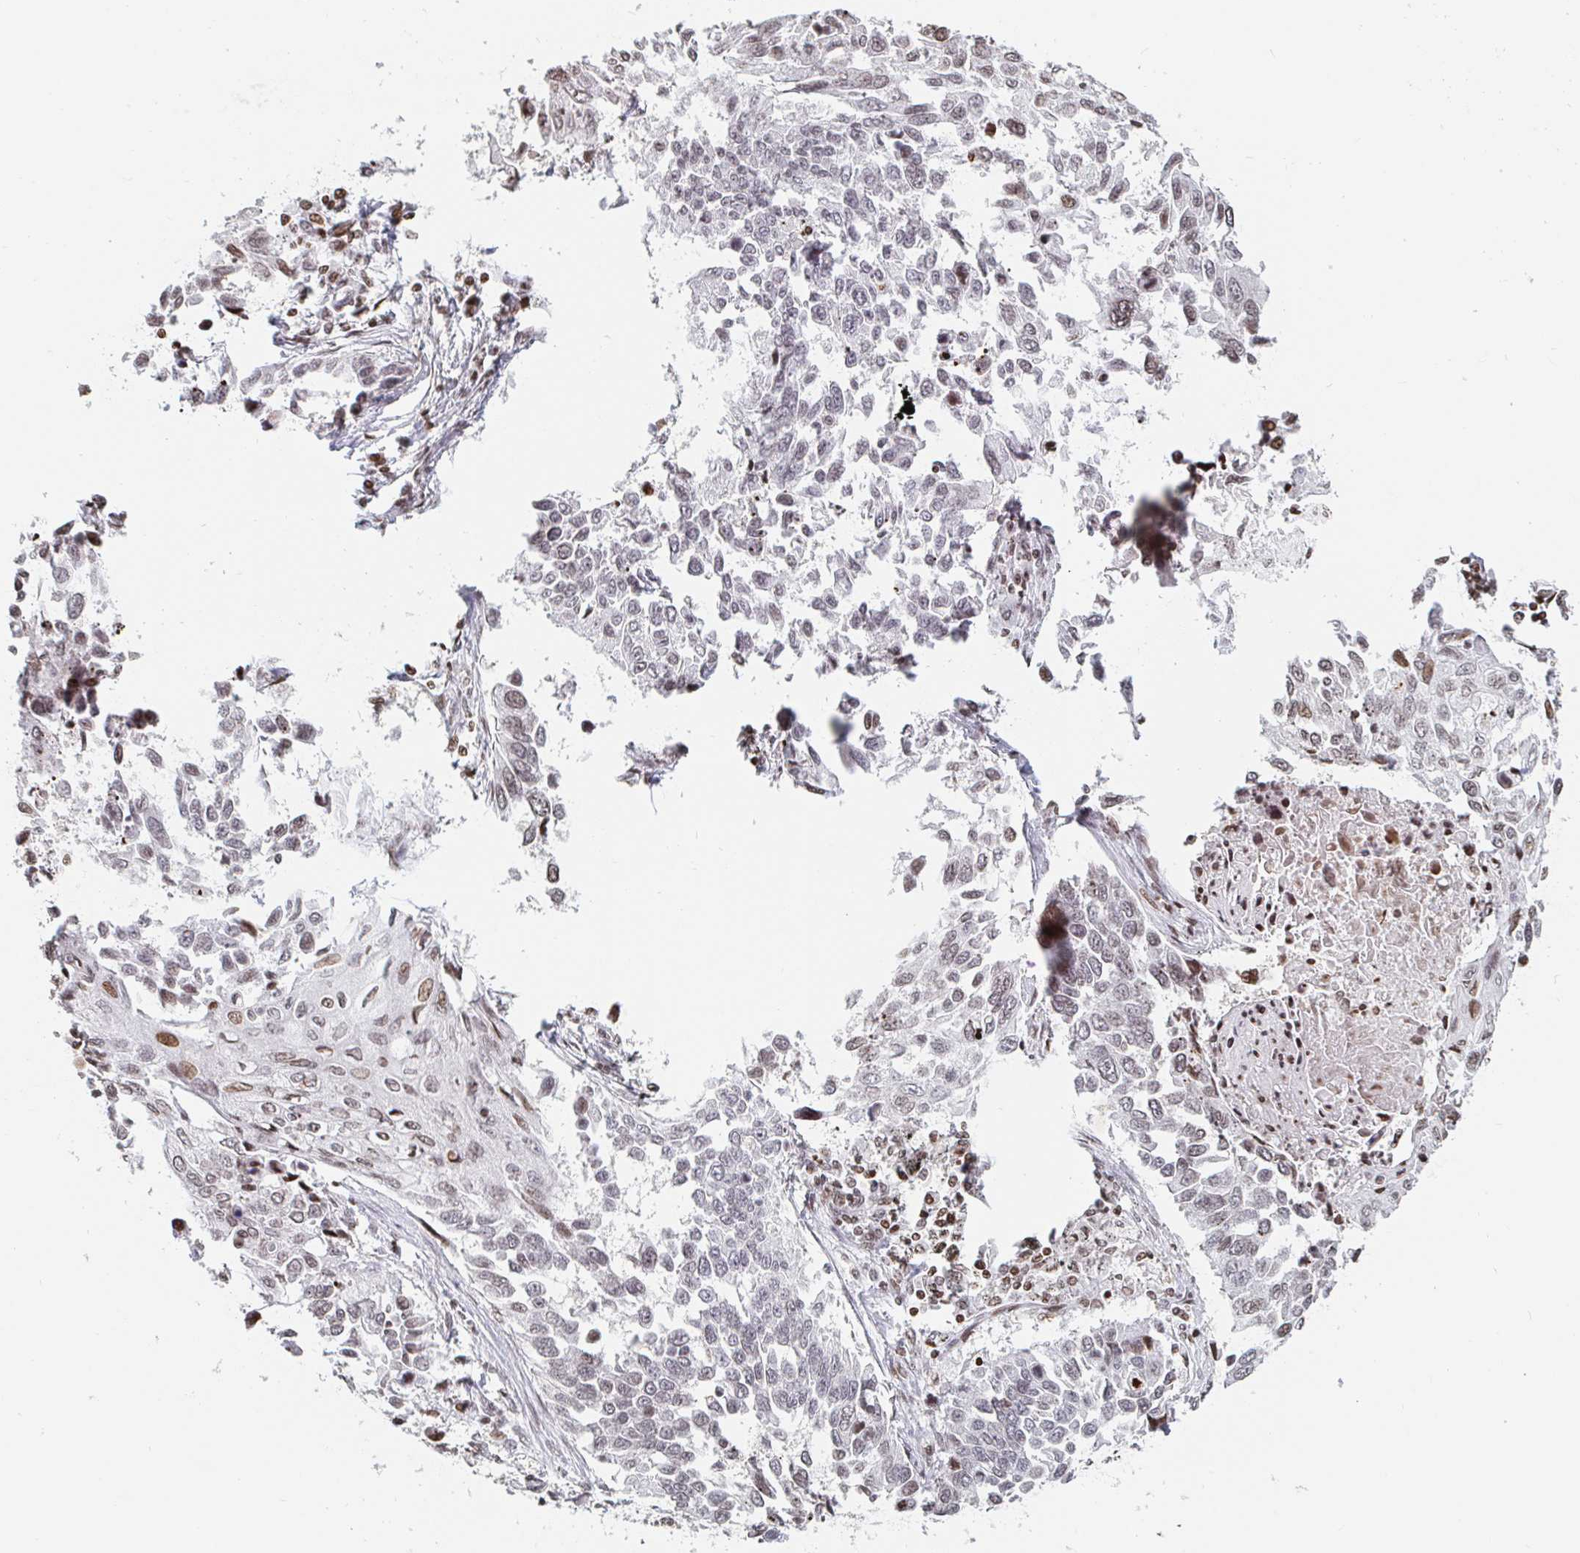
{"staining": {"intensity": "weak", "quantity": "25%-75%", "location": "nuclear"}, "tissue": "lung cancer", "cell_type": "Tumor cells", "image_type": "cancer", "snomed": [{"axis": "morphology", "description": "Squamous cell carcinoma, NOS"}, {"axis": "topography", "description": "Lung"}], "caption": "Immunohistochemical staining of lung cancer reveals low levels of weak nuclear staining in approximately 25%-75% of tumor cells.", "gene": "HOXC10", "patient": {"sex": "male", "age": 62}}